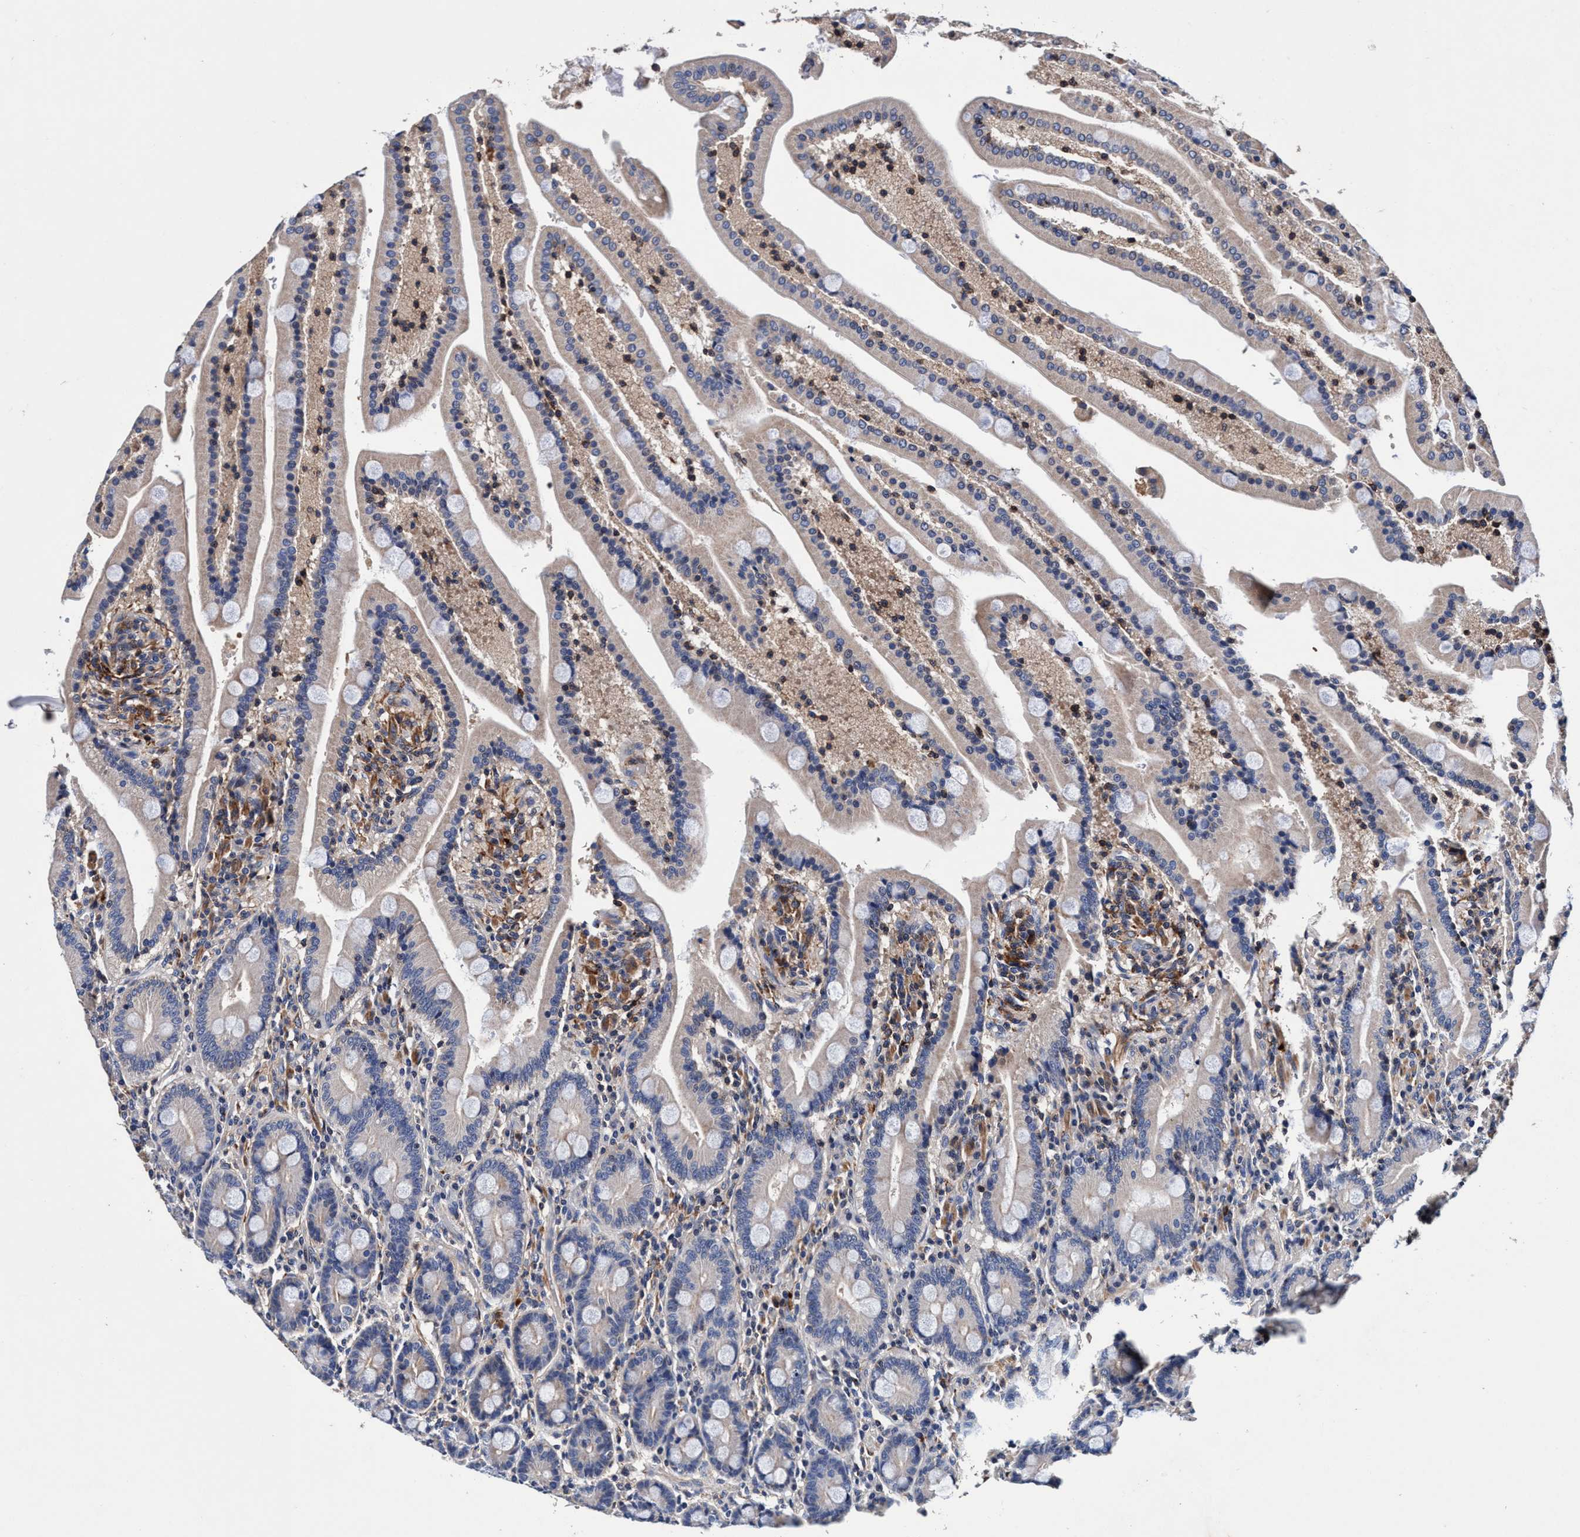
{"staining": {"intensity": "weak", "quantity": "25%-75%", "location": "cytoplasmic/membranous"}, "tissue": "duodenum", "cell_type": "Glandular cells", "image_type": "normal", "snomed": [{"axis": "morphology", "description": "Normal tissue, NOS"}, {"axis": "topography", "description": "Duodenum"}], "caption": "The image exhibits immunohistochemical staining of unremarkable duodenum. There is weak cytoplasmic/membranous positivity is seen in about 25%-75% of glandular cells.", "gene": "RNF208", "patient": {"sex": "male", "age": 54}}